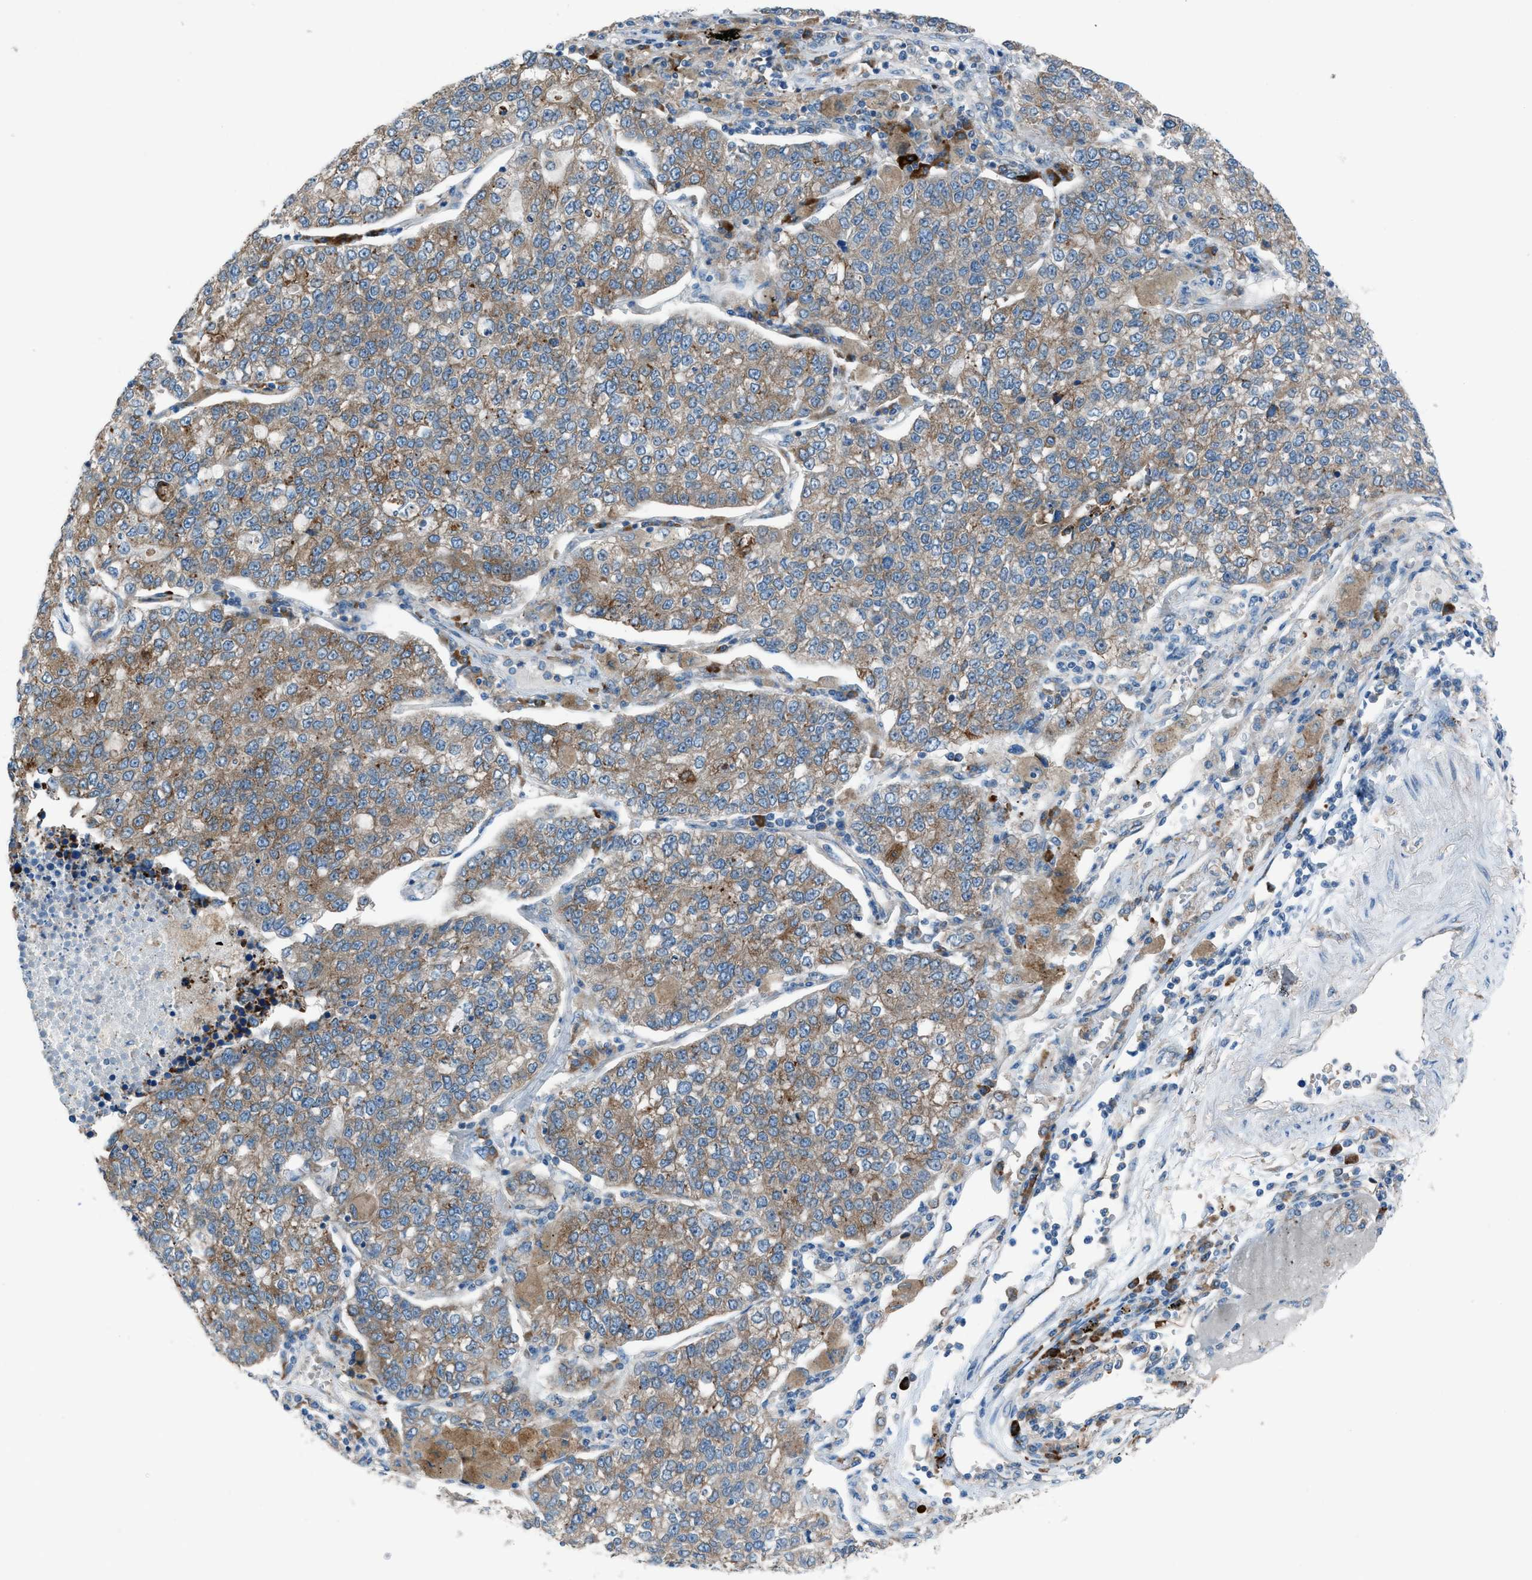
{"staining": {"intensity": "moderate", "quantity": ">75%", "location": "cytoplasmic/membranous"}, "tissue": "lung cancer", "cell_type": "Tumor cells", "image_type": "cancer", "snomed": [{"axis": "morphology", "description": "Adenocarcinoma, NOS"}, {"axis": "topography", "description": "Lung"}], "caption": "Brown immunohistochemical staining in human lung cancer reveals moderate cytoplasmic/membranous staining in about >75% of tumor cells.", "gene": "HEG1", "patient": {"sex": "male", "age": 49}}